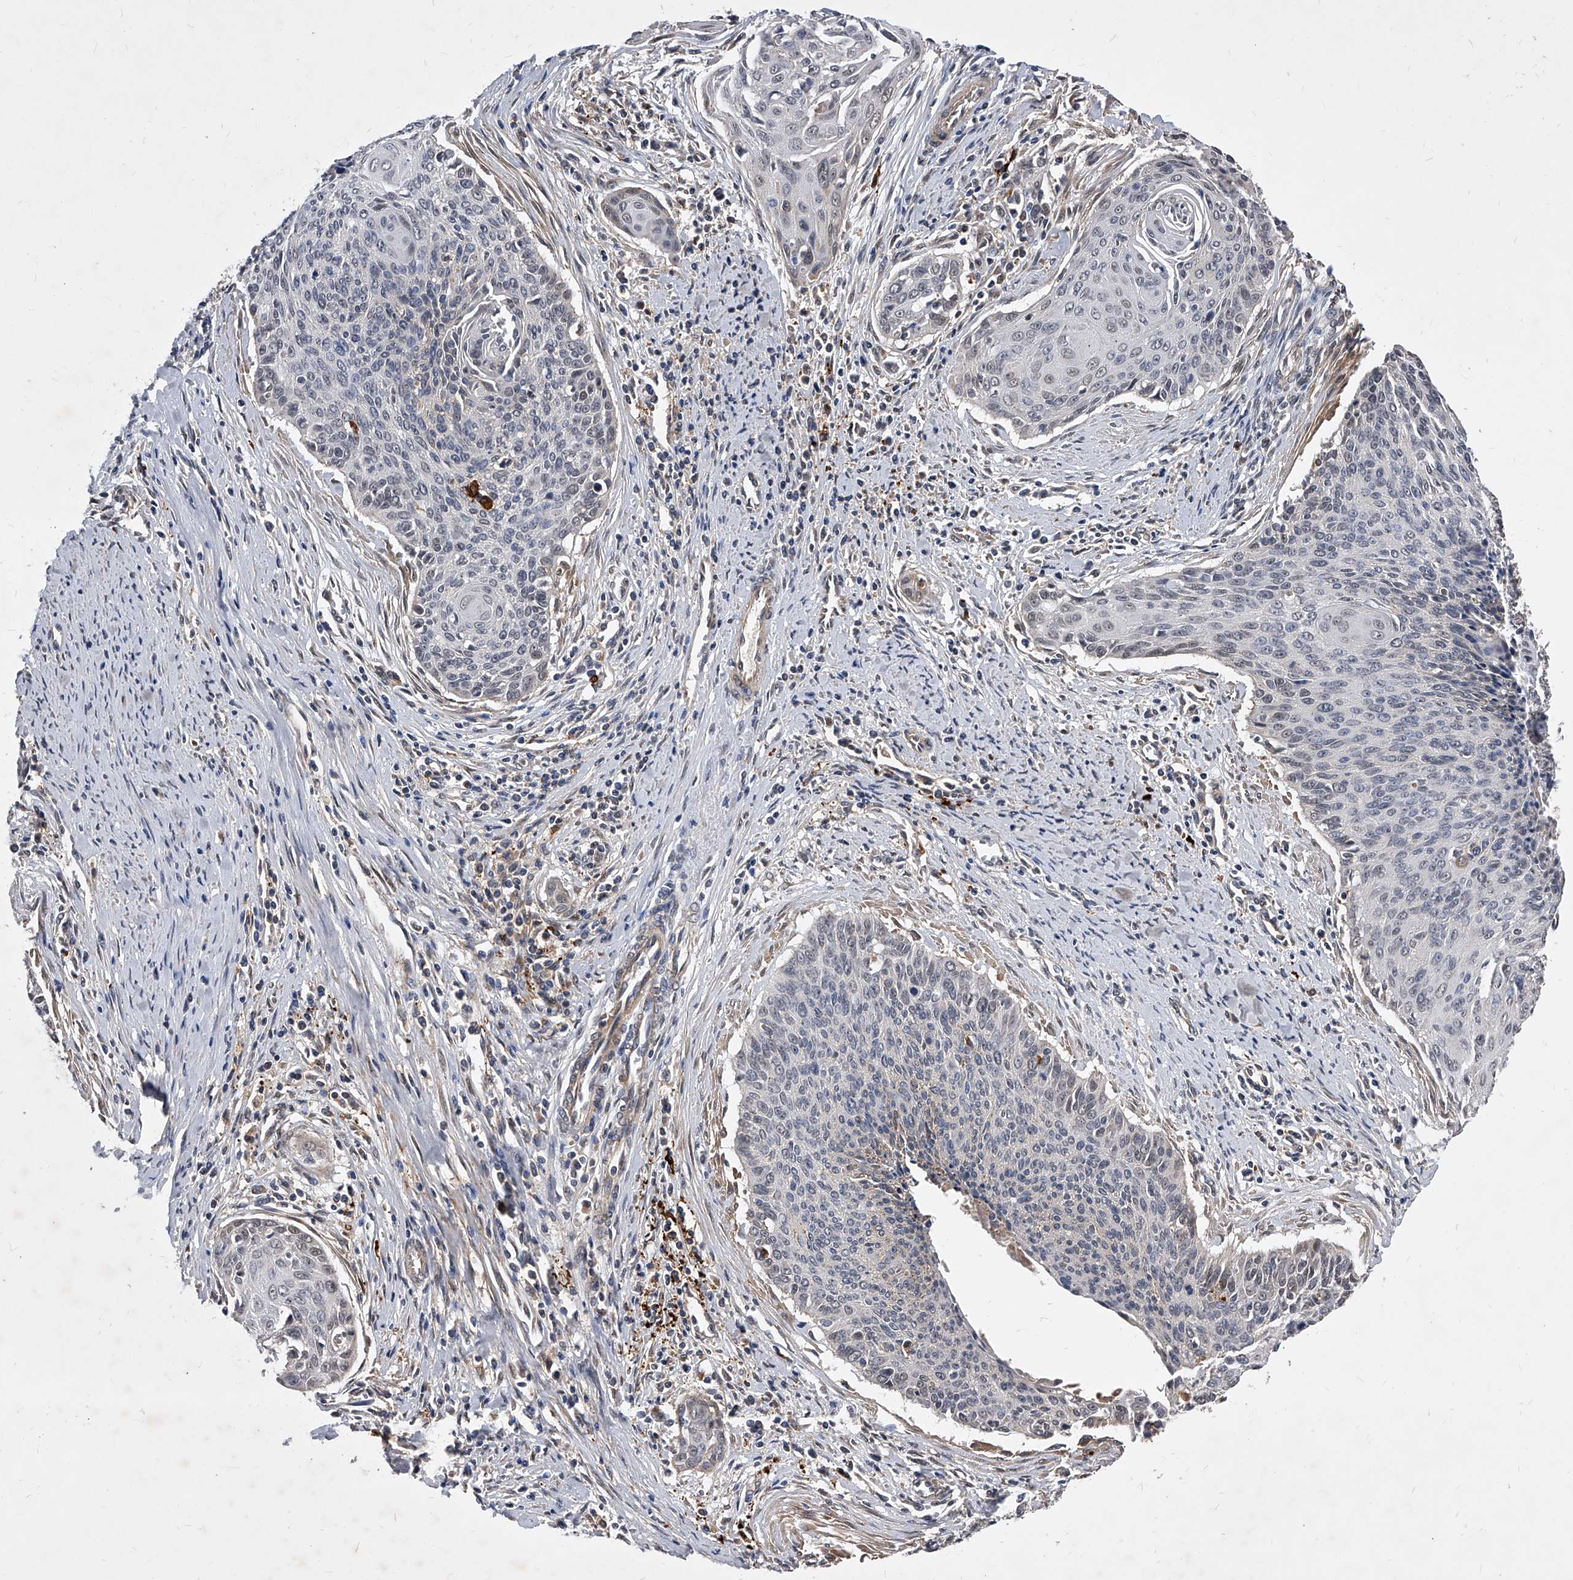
{"staining": {"intensity": "weak", "quantity": "<25%", "location": "nuclear"}, "tissue": "cervical cancer", "cell_type": "Tumor cells", "image_type": "cancer", "snomed": [{"axis": "morphology", "description": "Squamous cell carcinoma, NOS"}, {"axis": "topography", "description": "Cervix"}], "caption": "Tumor cells show no significant positivity in cervical cancer (squamous cell carcinoma).", "gene": "SOBP", "patient": {"sex": "female", "age": 55}}